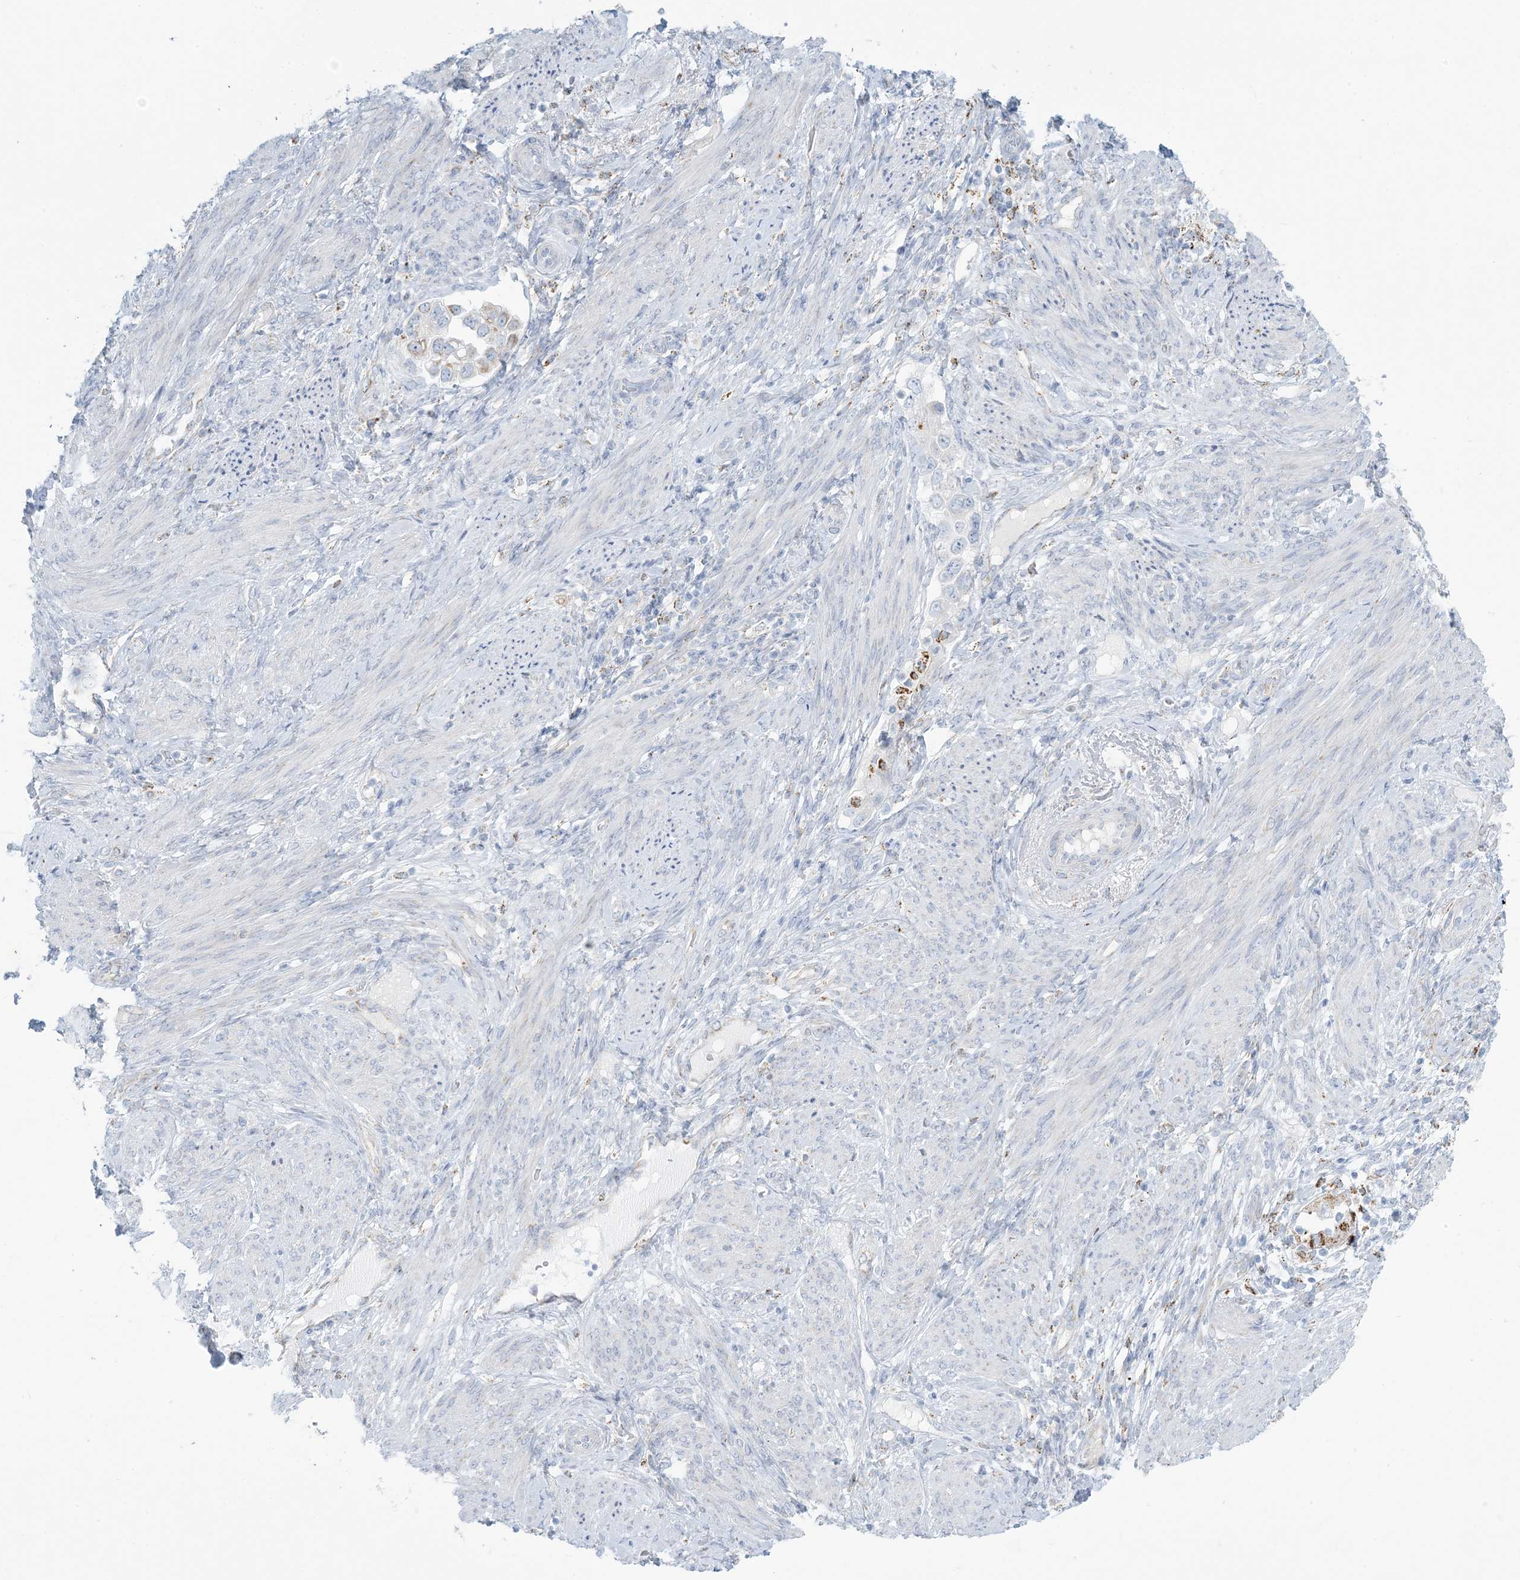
{"staining": {"intensity": "negative", "quantity": "none", "location": "none"}, "tissue": "endometrial cancer", "cell_type": "Tumor cells", "image_type": "cancer", "snomed": [{"axis": "morphology", "description": "Adenocarcinoma, NOS"}, {"axis": "topography", "description": "Endometrium"}], "caption": "Immunohistochemistry (IHC) of human adenocarcinoma (endometrial) exhibits no staining in tumor cells.", "gene": "ZDHHC4", "patient": {"sex": "female", "age": 85}}